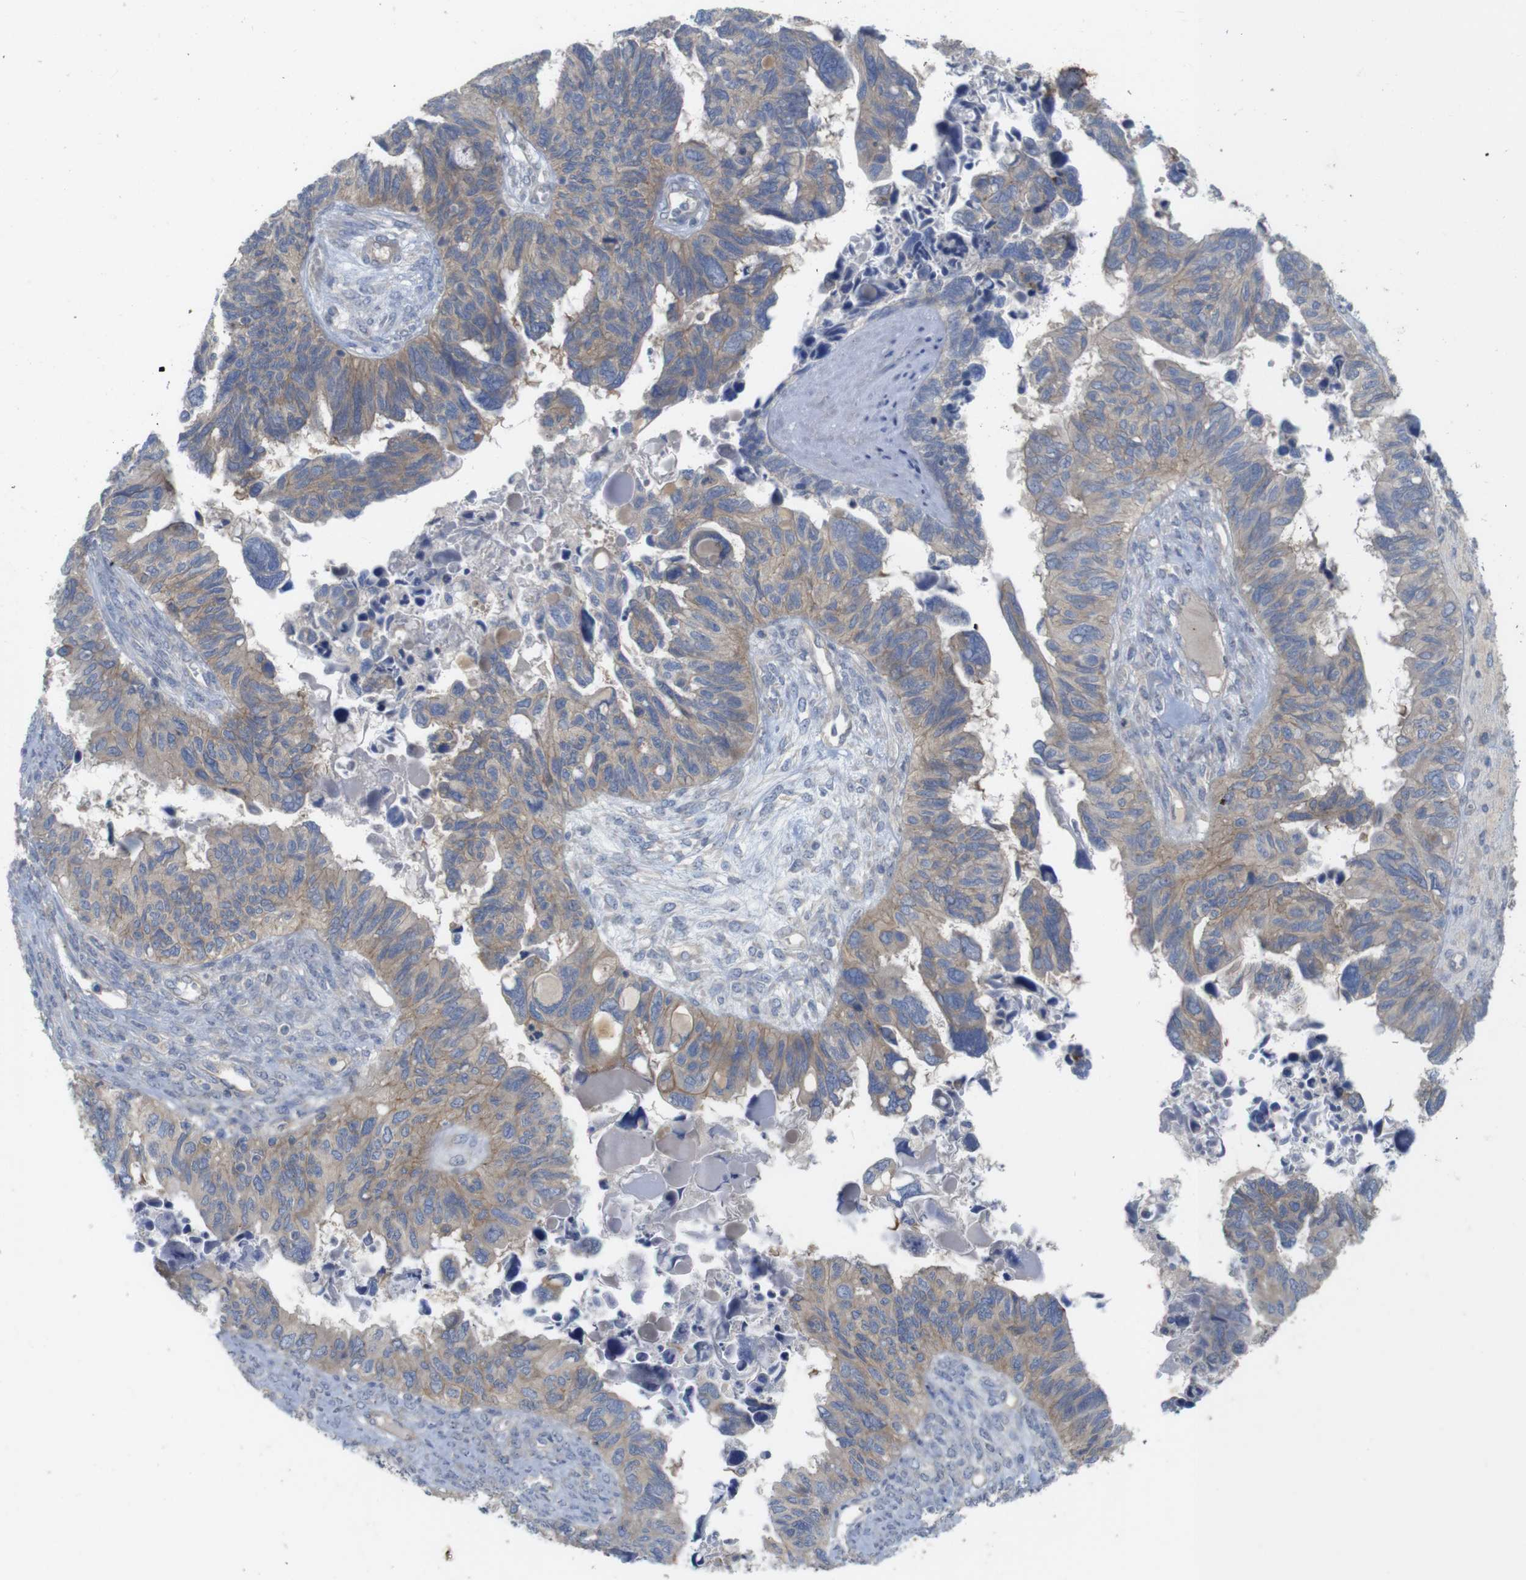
{"staining": {"intensity": "moderate", "quantity": "25%-75%", "location": "cytoplasmic/membranous"}, "tissue": "ovarian cancer", "cell_type": "Tumor cells", "image_type": "cancer", "snomed": [{"axis": "morphology", "description": "Cystadenocarcinoma, serous, NOS"}, {"axis": "topography", "description": "Ovary"}], "caption": "Protein analysis of ovarian serous cystadenocarcinoma tissue reveals moderate cytoplasmic/membranous positivity in approximately 25%-75% of tumor cells.", "gene": "KIDINS220", "patient": {"sex": "female", "age": 79}}